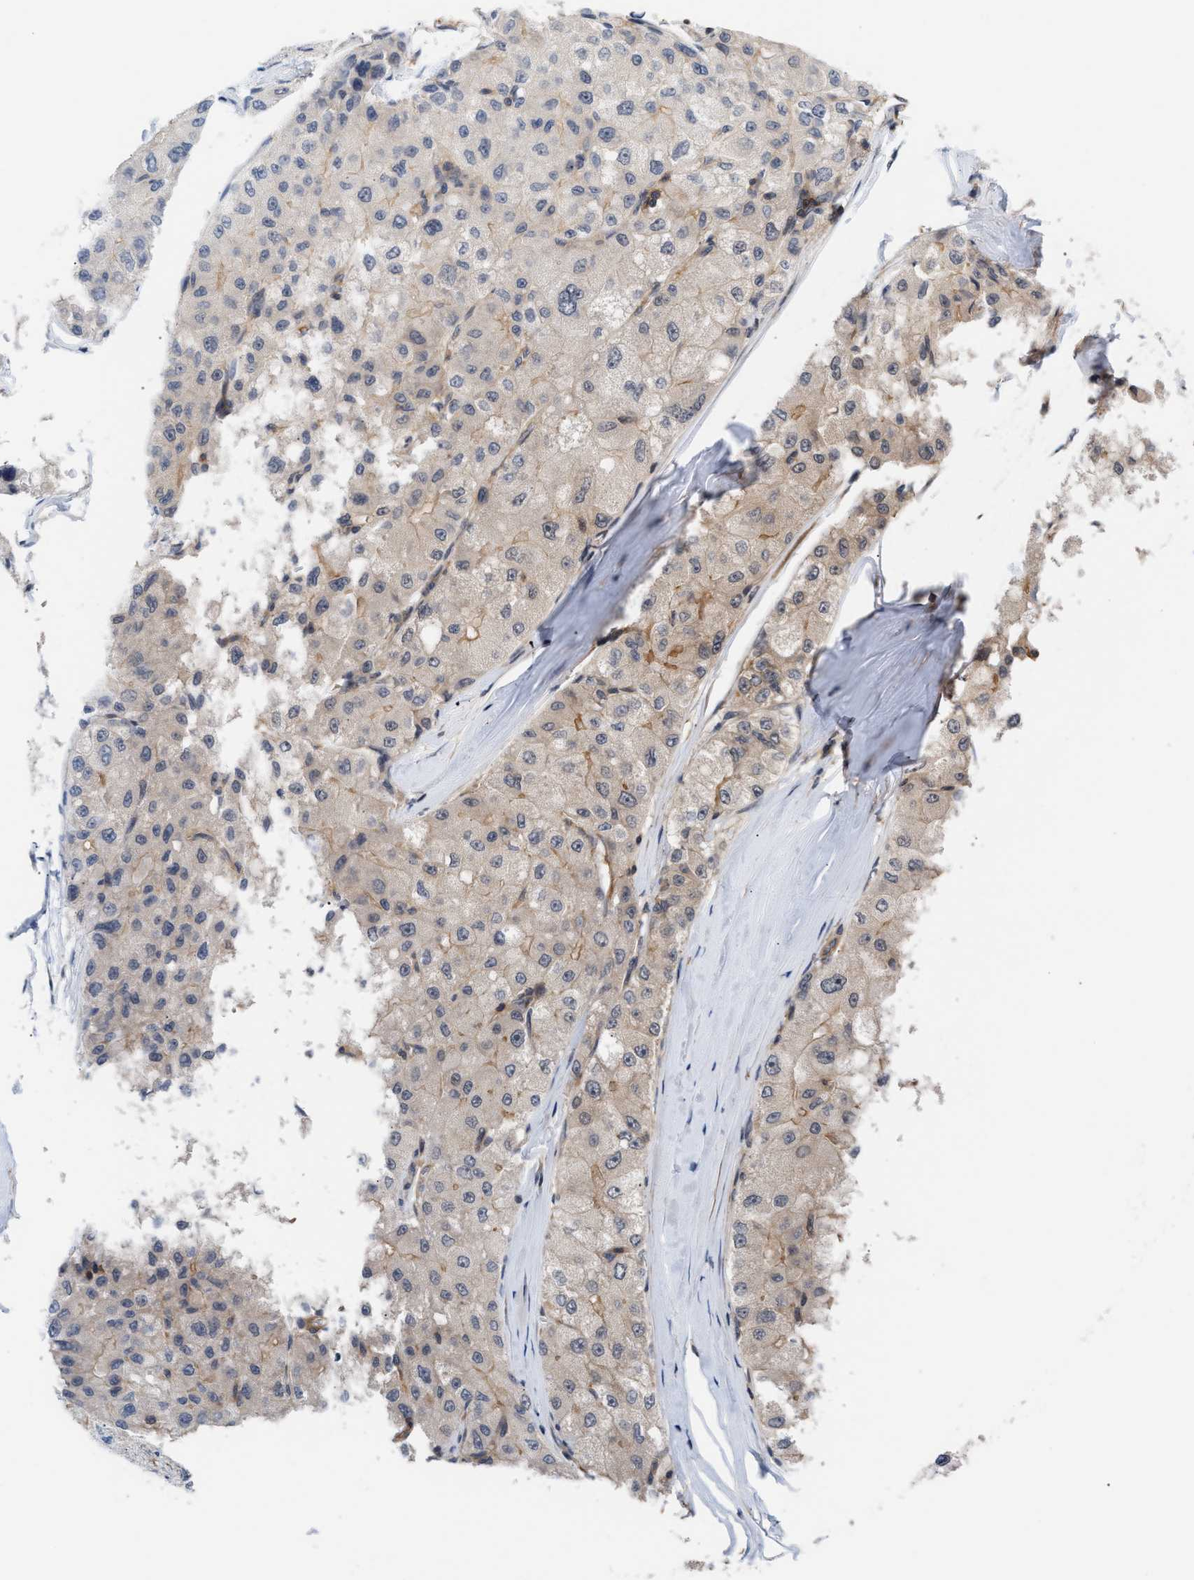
{"staining": {"intensity": "negative", "quantity": "none", "location": "none"}, "tissue": "liver cancer", "cell_type": "Tumor cells", "image_type": "cancer", "snomed": [{"axis": "morphology", "description": "Carcinoma, Hepatocellular, NOS"}, {"axis": "topography", "description": "Liver"}], "caption": "Human liver cancer (hepatocellular carcinoma) stained for a protein using immunohistochemistry (IHC) demonstrates no expression in tumor cells.", "gene": "STAU2", "patient": {"sex": "male", "age": 80}}